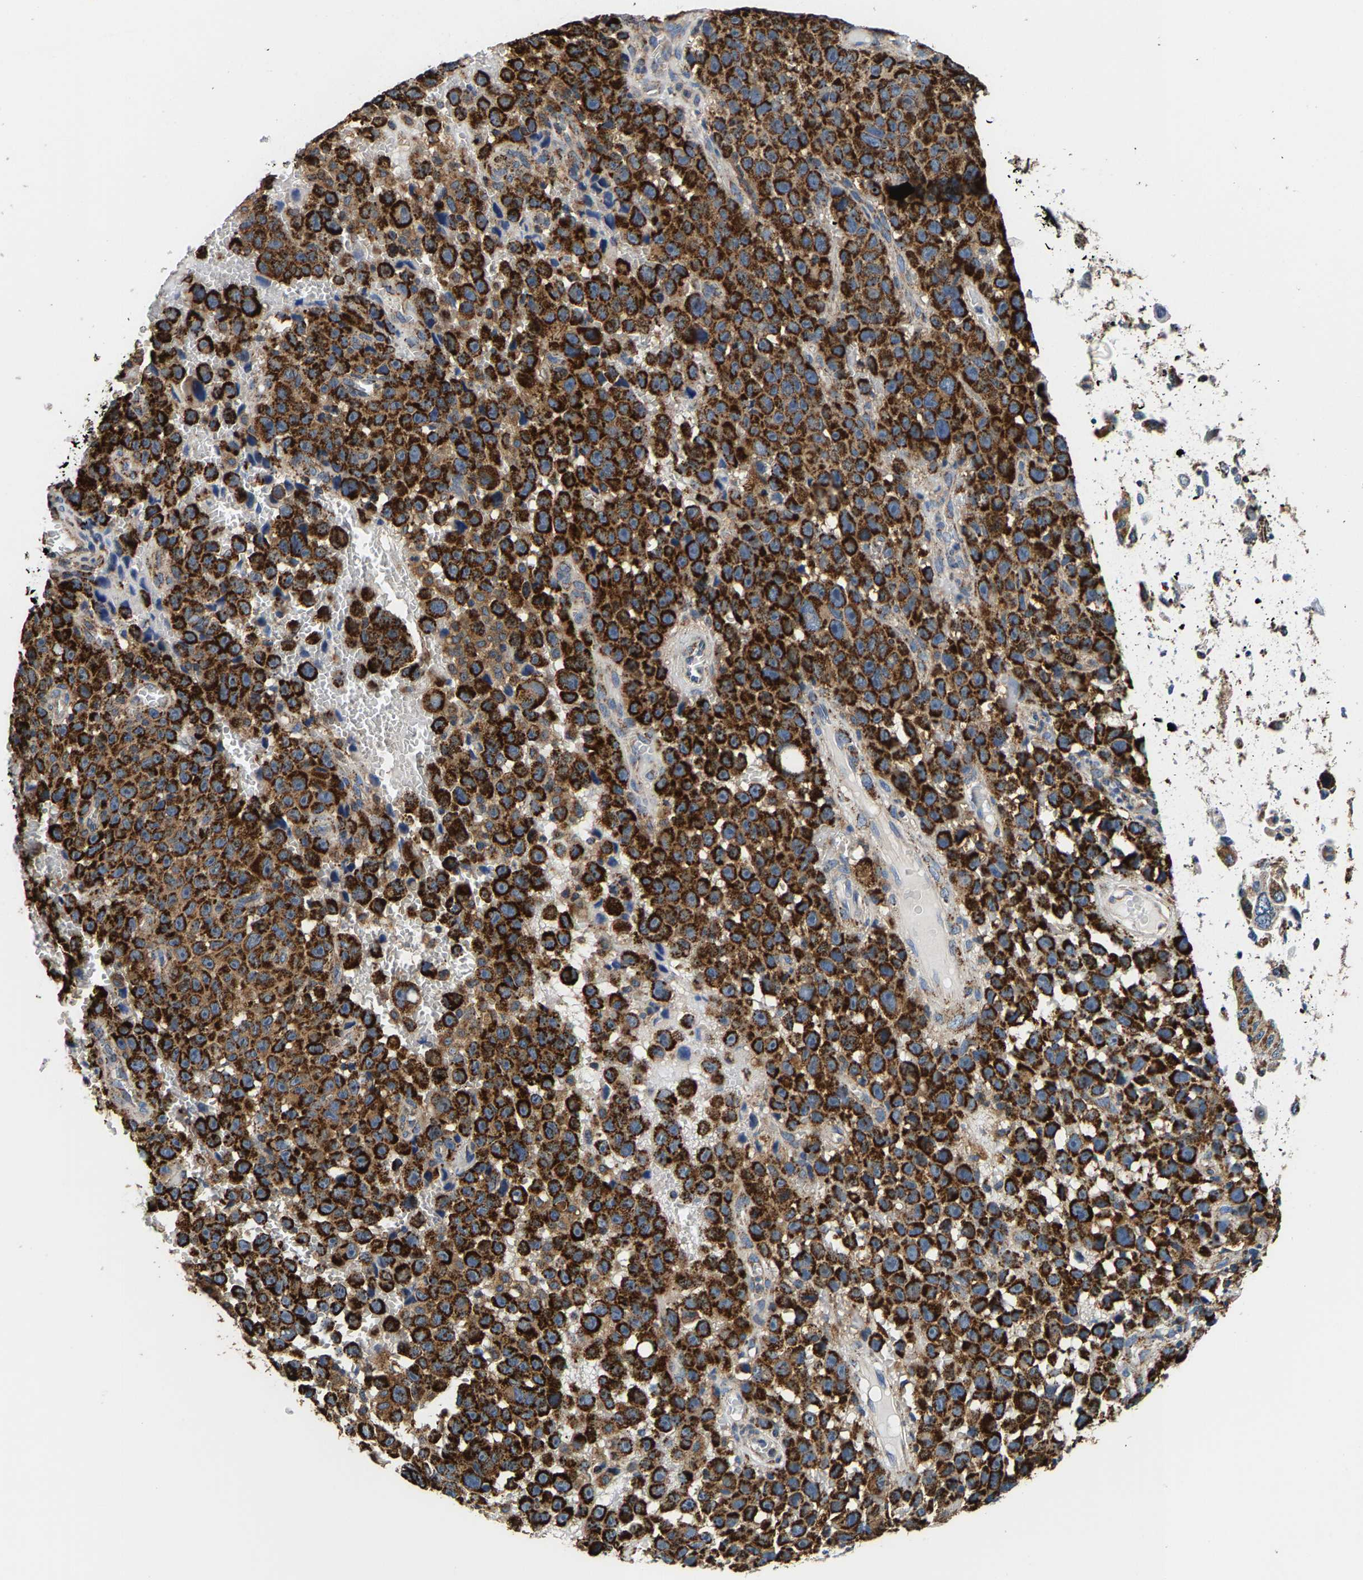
{"staining": {"intensity": "strong", "quantity": "25%-75%", "location": "cytoplasmic/membranous"}, "tissue": "skin cancer", "cell_type": "Tumor cells", "image_type": "cancer", "snomed": [{"axis": "morphology", "description": "Squamous cell carcinoma, NOS"}, {"axis": "topography", "description": "Skin"}], "caption": "Immunohistochemistry of human skin cancer displays high levels of strong cytoplasmic/membranous positivity in about 25%-75% of tumor cells.", "gene": "SHMT2", "patient": {"sex": "female", "age": 44}}